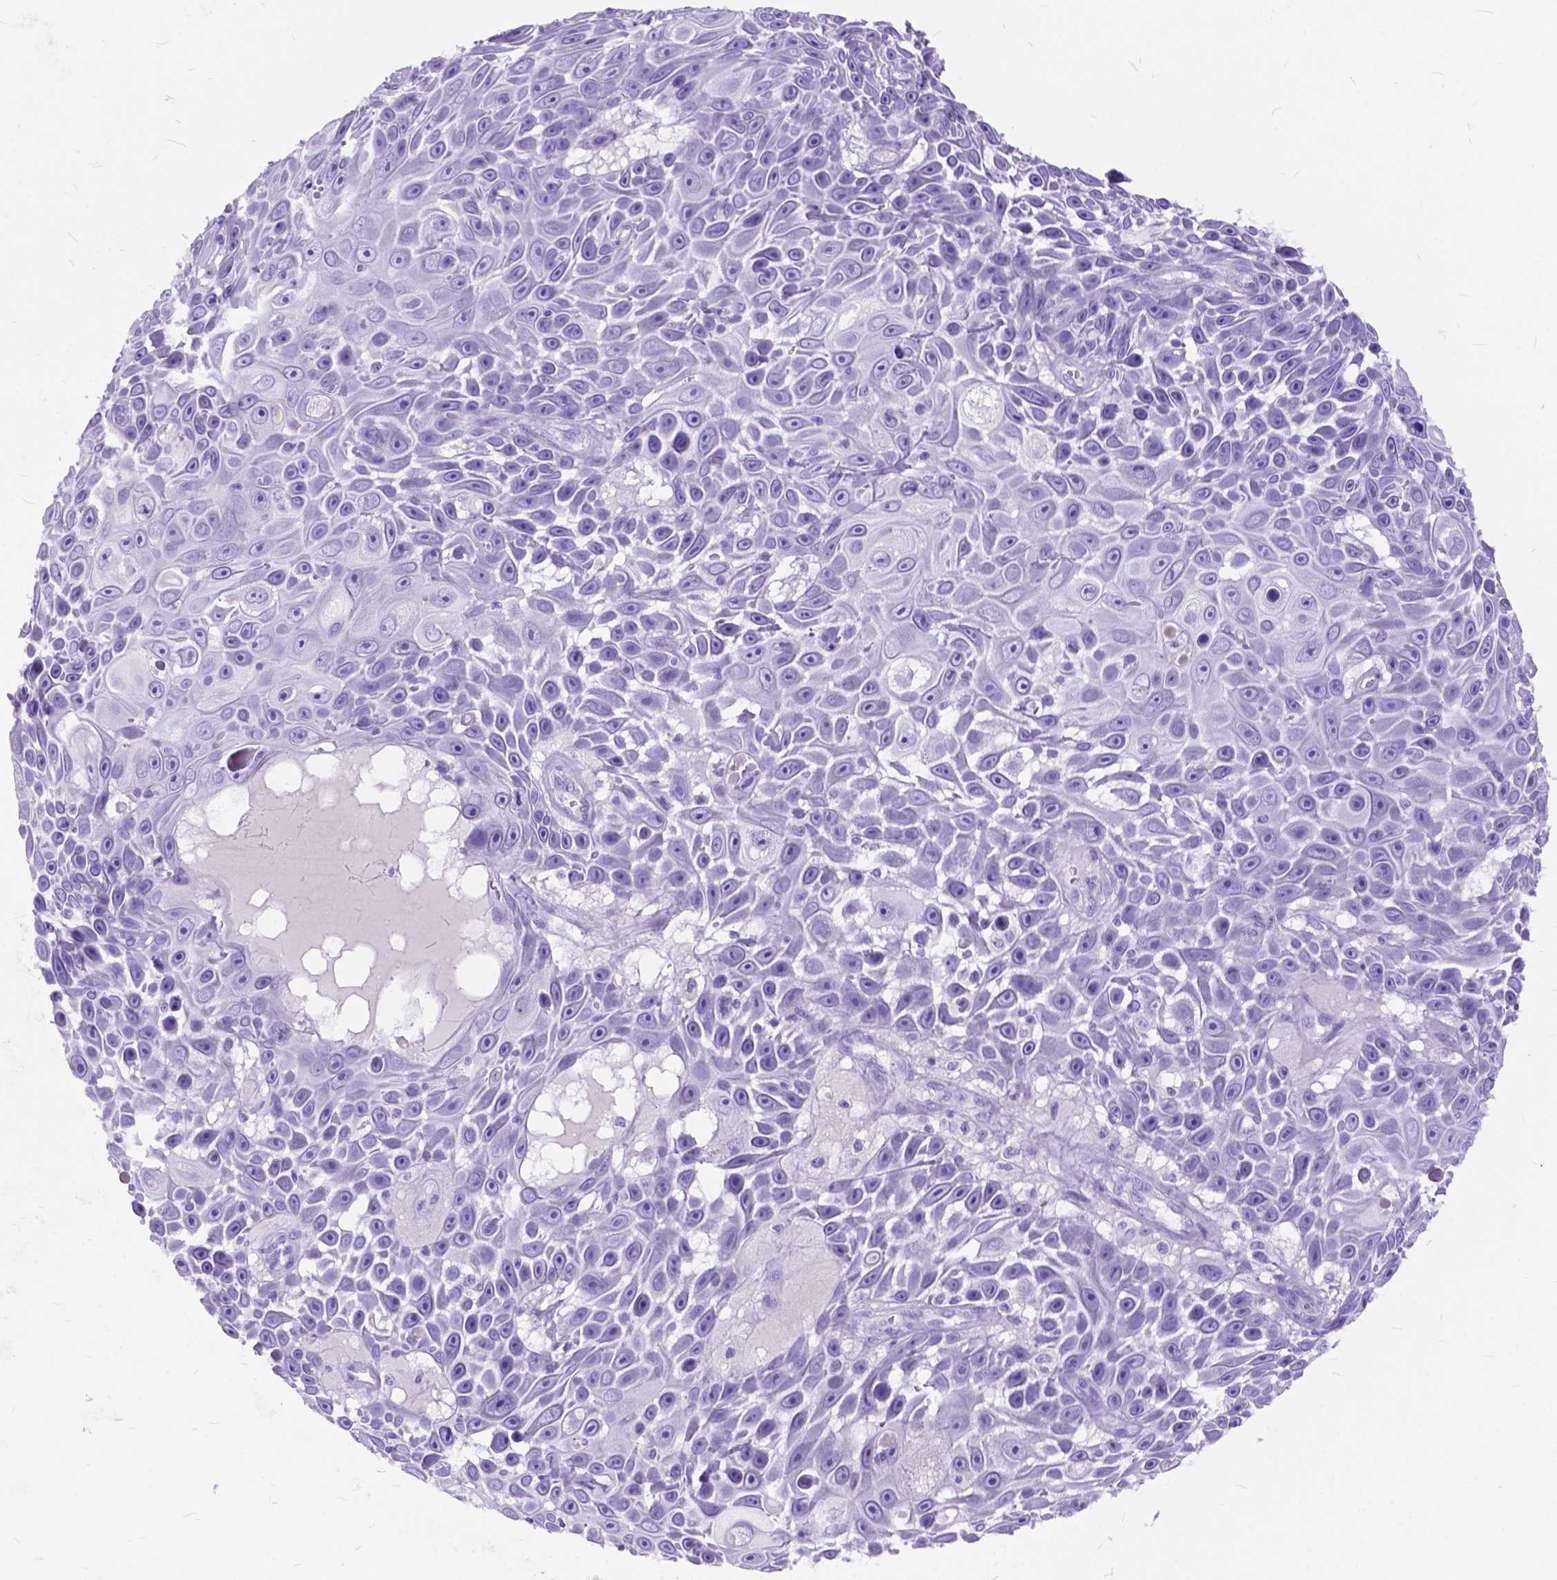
{"staining": {"intensity": "negative", "quantity": "none", "location": "none"}, "tissue": "skin cancer", "cell_type": "Tumor cells", "image_type": "cancer", "snomed": [{"axis": "morphology", "description": "Squamous cell carcinoma, NOS"}, {"axis": "topography", "description": "Skin"}], "caption": "This is an IHC image of skin squamous cell carcinoma. There is no positivity in tumor cells.", "gene": "C1QTNF3", "patient": {"sex": "male", "age": 82}}